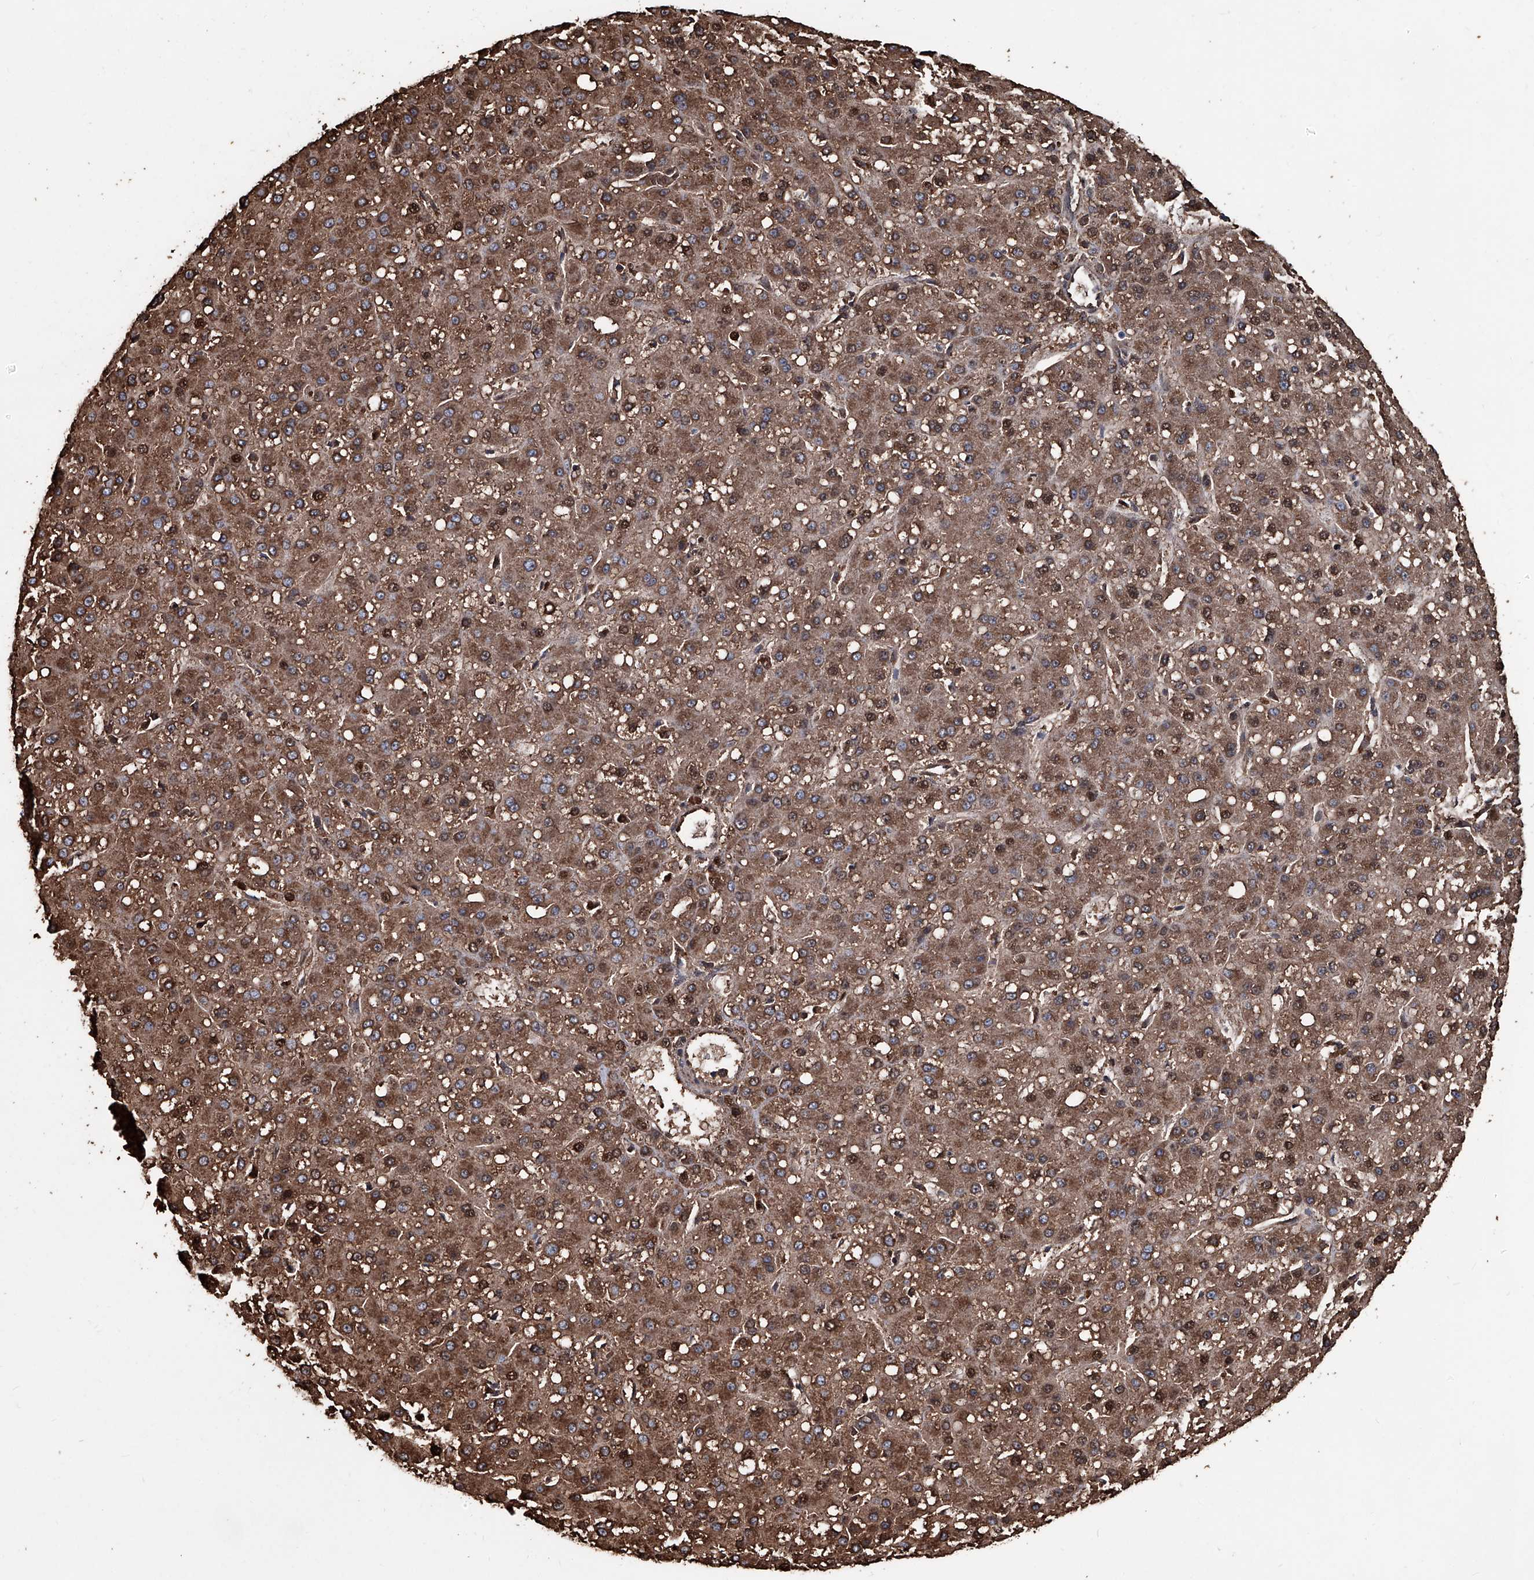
{"staining": {"intensity": "moderate", "quantity": ">75%", "location": "cytoplasmic/membranous,nuclear"}, "tissue": "liver cancer", "cell_type": "Tumor cells", "image_type": "cancer", "snomed": [{"axis": "morphology", "description": "Carcinoma, Hepatocellular, NOS"}, {"axis": "topography", "description": "Liver"}], "caption": "This image reveals immunohistochemistry (IHC) staining of liver cancer, with medium moderate cytoplasmic/membranous and nuclear positivity in approximately >75% of tumor cells.", "gene": "NHS", "patient": {"sex": "male", "age": 67}}